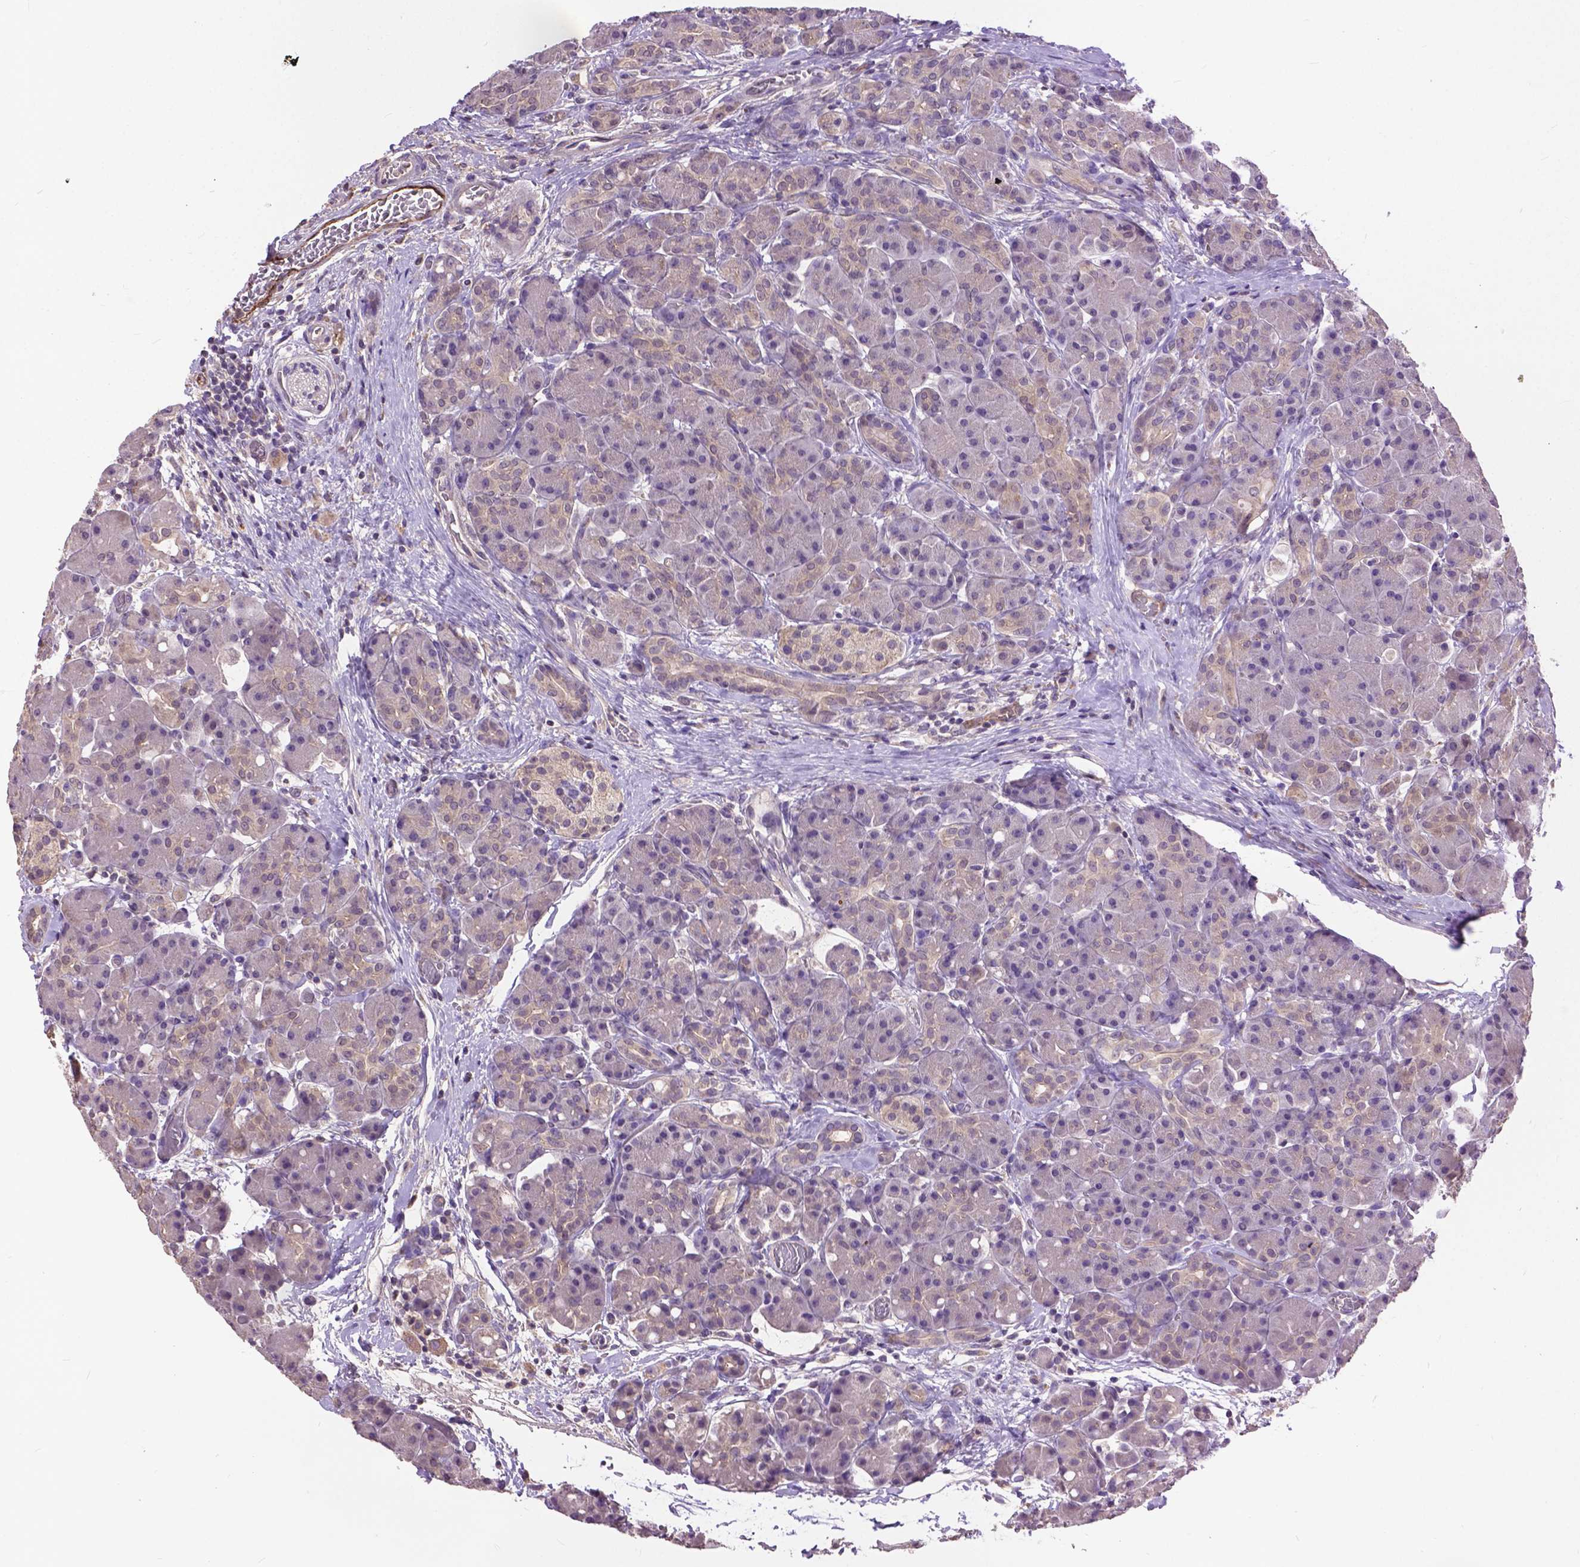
{"staining": {"intensity": "negative", "quantity": "none", "location": "none"}, "tissue": "pancreas", "cell_type": "Exocrine glandular cells", "image_type": "normal", "snomed": [{"axis": "morphology", "description": "Normal tissue, NOS"}, {"axis": "topography", "description": "Pancreas"}], "caption": "Exocrine glandular cells show no significant positivity in benign pancreas. The staining is performed using DAB (3,3'-diaminobenzidine) brown chromogen with nuclei counter-stained in using hematoxylin.", "gene": "ZNF337", "patient": {"sex": "male", "age": 55}}